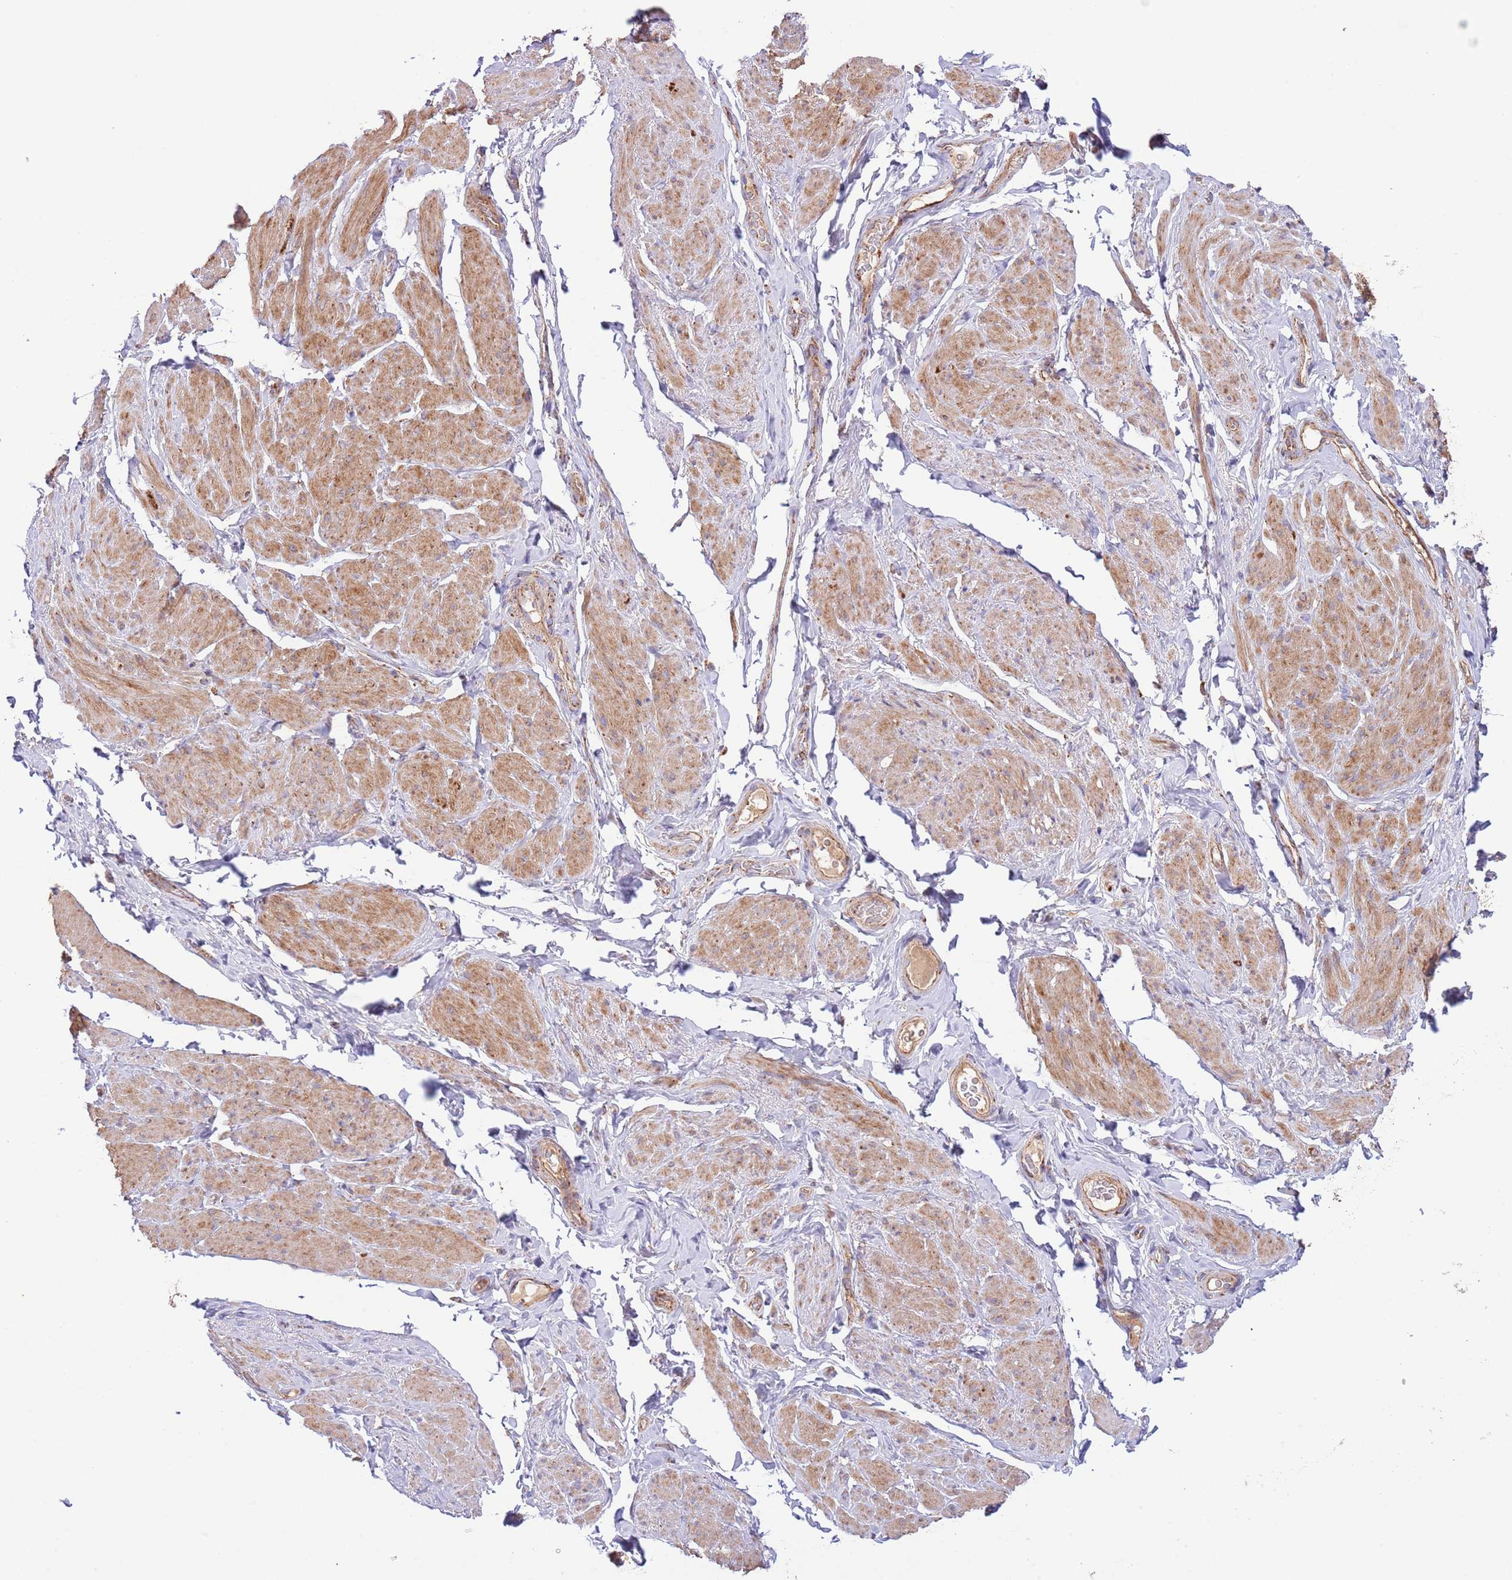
{"staining": {"intensity": "moderate", "quantity": "25%-75%", "location": "cytoplasmic/membranous"}, "tissue": "smooth muscle", "cell_type": "Smooth muscle cells", "image_type": "normal", "snomed": [{"axis": "morphology", "description": "Normal tissue, NOS"}, {"axis": "topography", "description": "Smooth muscle"}, {"axis": "topography", "description": "Peripheral nerve tissue"}], "caption": "Approximately 25%-75% of smooth muscle cells in benign smooth muscle show moderate cytoplasmic/membranous protein positivity as visualized by brown immunohistochemical staining.", "gene": "DNAJA3", "patient": {"sex": "male", "age": 69}}